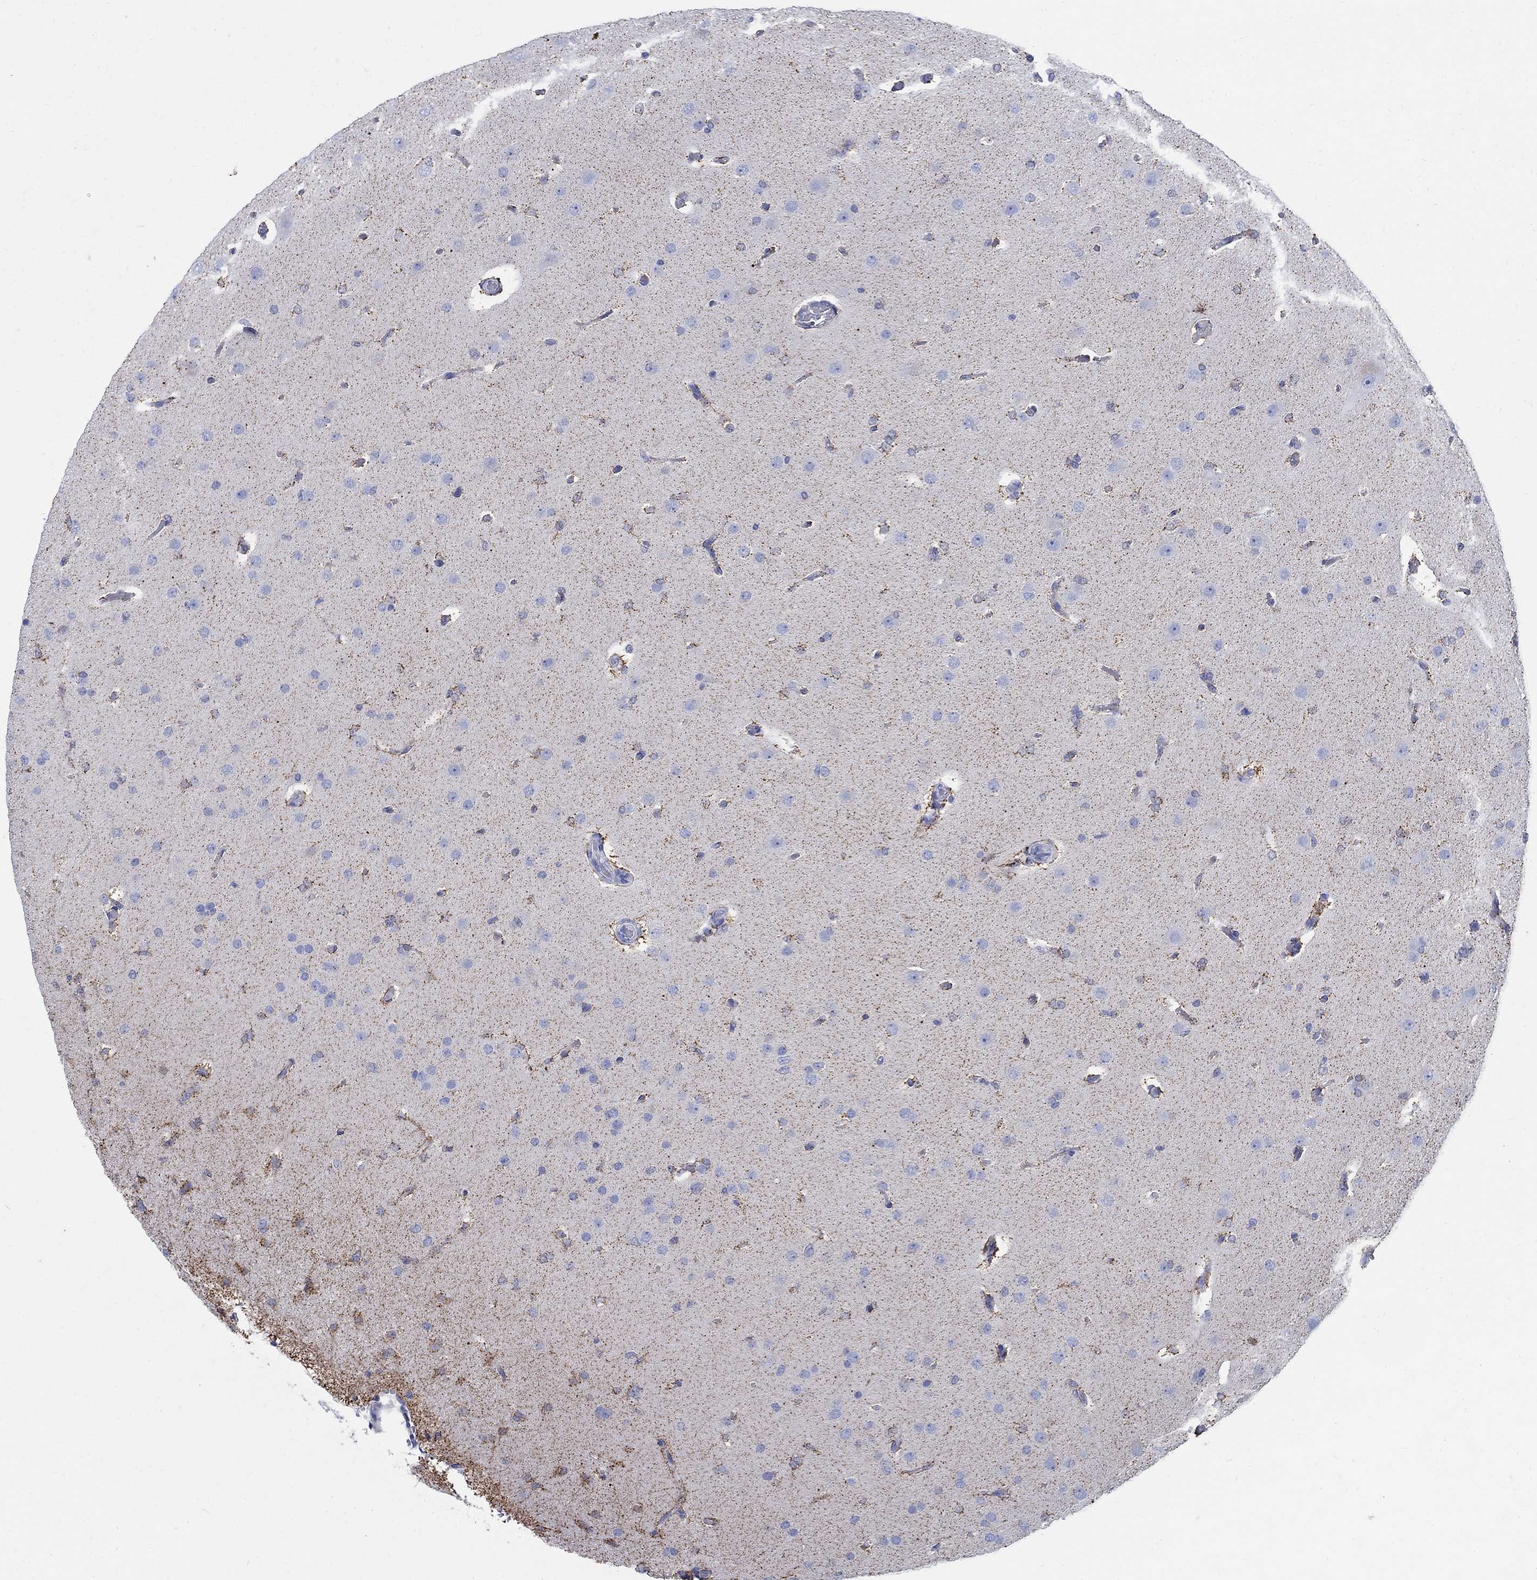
{"staining": {"intensity": "moderate", "quantity": "<25%", "location": "cytoplasmic/membranous"}, "tissue": "glioma", "cell_type": "Tumor cells", "image_type": "cancer", "snomed": [{"axis": "morphology", "description": "Glioma, malignant, Low grade"}, {"axis": "topography", "description": "Brain"}], "caption": "Glioma tissue reveals moderate cytoplasmic/membranous positivity in approximately <25% of tumor cells", "gene": "ZDHHC14", "patient": {"sex": "male", "age": 41}}